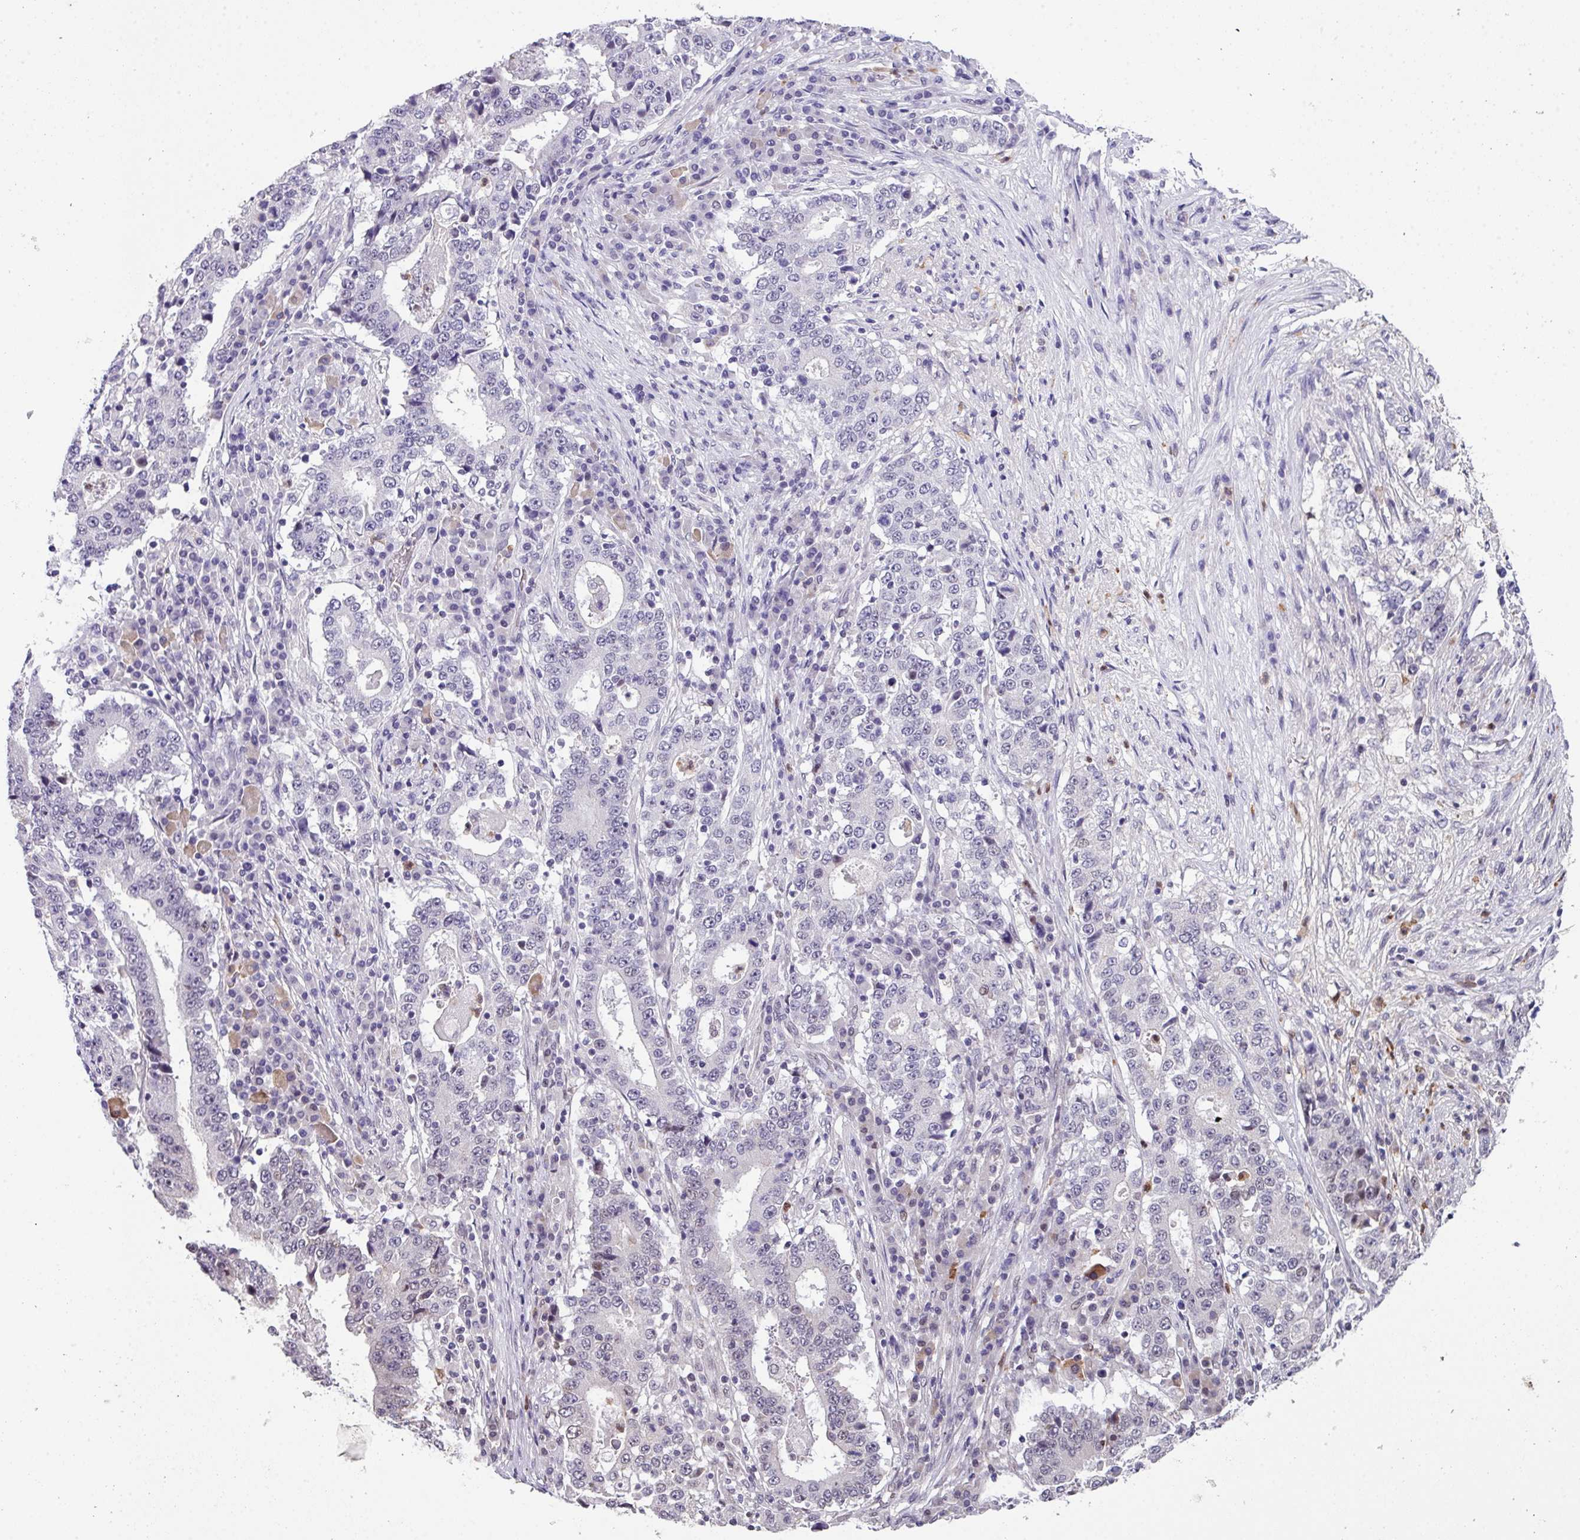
{"staining": {"intensity": "negative", "quantity": "none", "location": "none"}, "tissue": "stomach cancer", "cell_type": "Tumor cells", "image_type": "cancer", "snomed": [{"axis": "morphology", "description": "Adenocarcinoma, NOS"}, {"axis": "topography", "description": "Stomach"}], "caption": "Tumor cells are negative for brown protein staining in stomach cancer. The staining was performed using DAB to visualize the protein expression in brown, while the nuclei were stained in blue with hematoxylin (Magnification: 20x).", "gene": "ZFP3", "patient": {"sex": "male", "age": 59}}